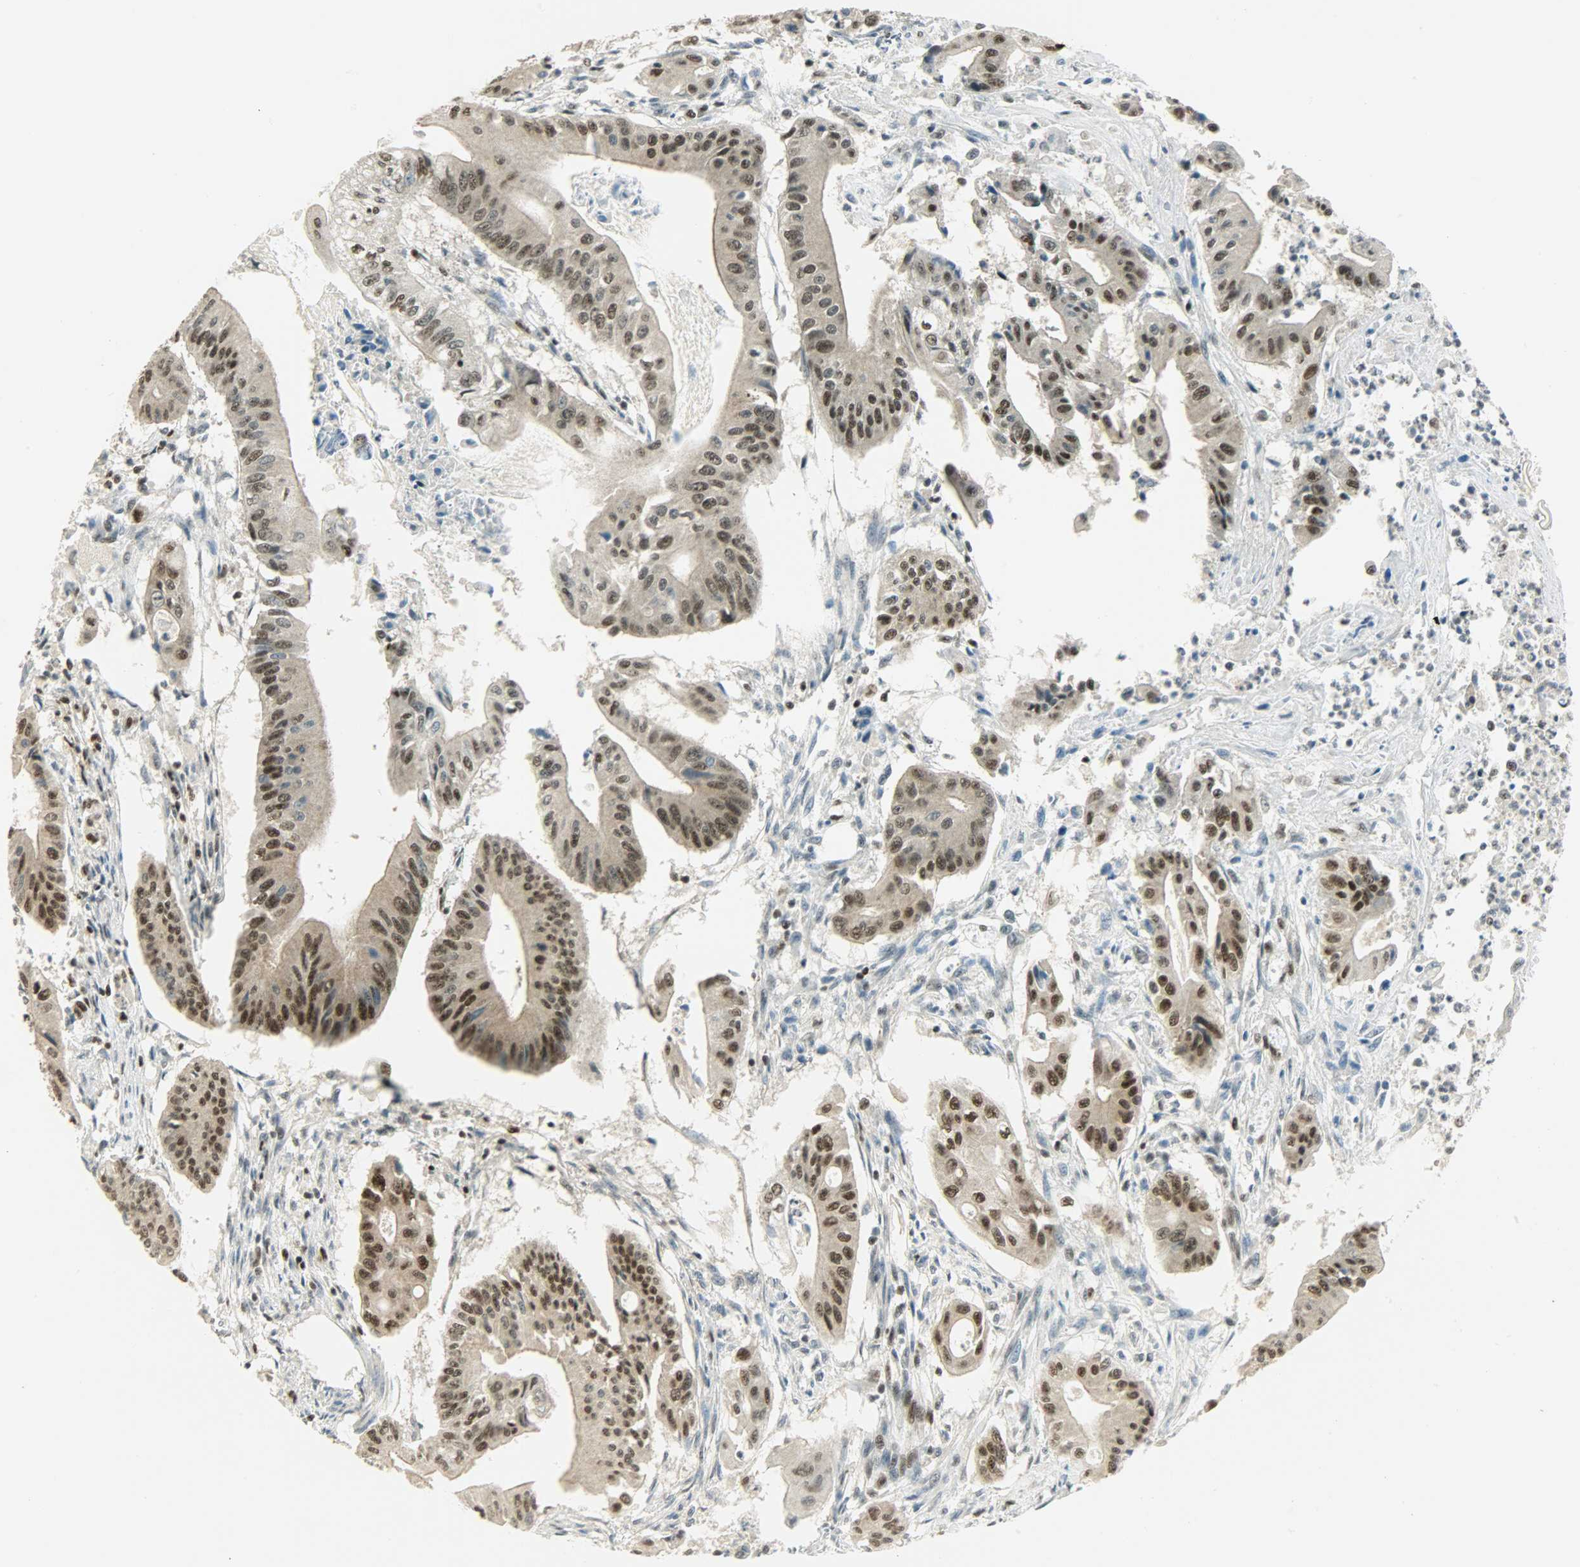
{"staining": {"intensity": "strong", "quantity": ">75%", "location": "nuclear"}, "tissue": "pancreatic cancer", "cell_type": "Tumor cells", "image_type": "cancer", "snomed": [{"axis": "morphology", "description": "Normal tissue, NOS"}, {"axis": "topography", "description": "Lymph node"}], "caption": "Human pancreatic cancer stained with a protein marker shows strong staining in tumor cells.", "gene": "SUGP1", "patient": {"sex": "male", "age": 62}}